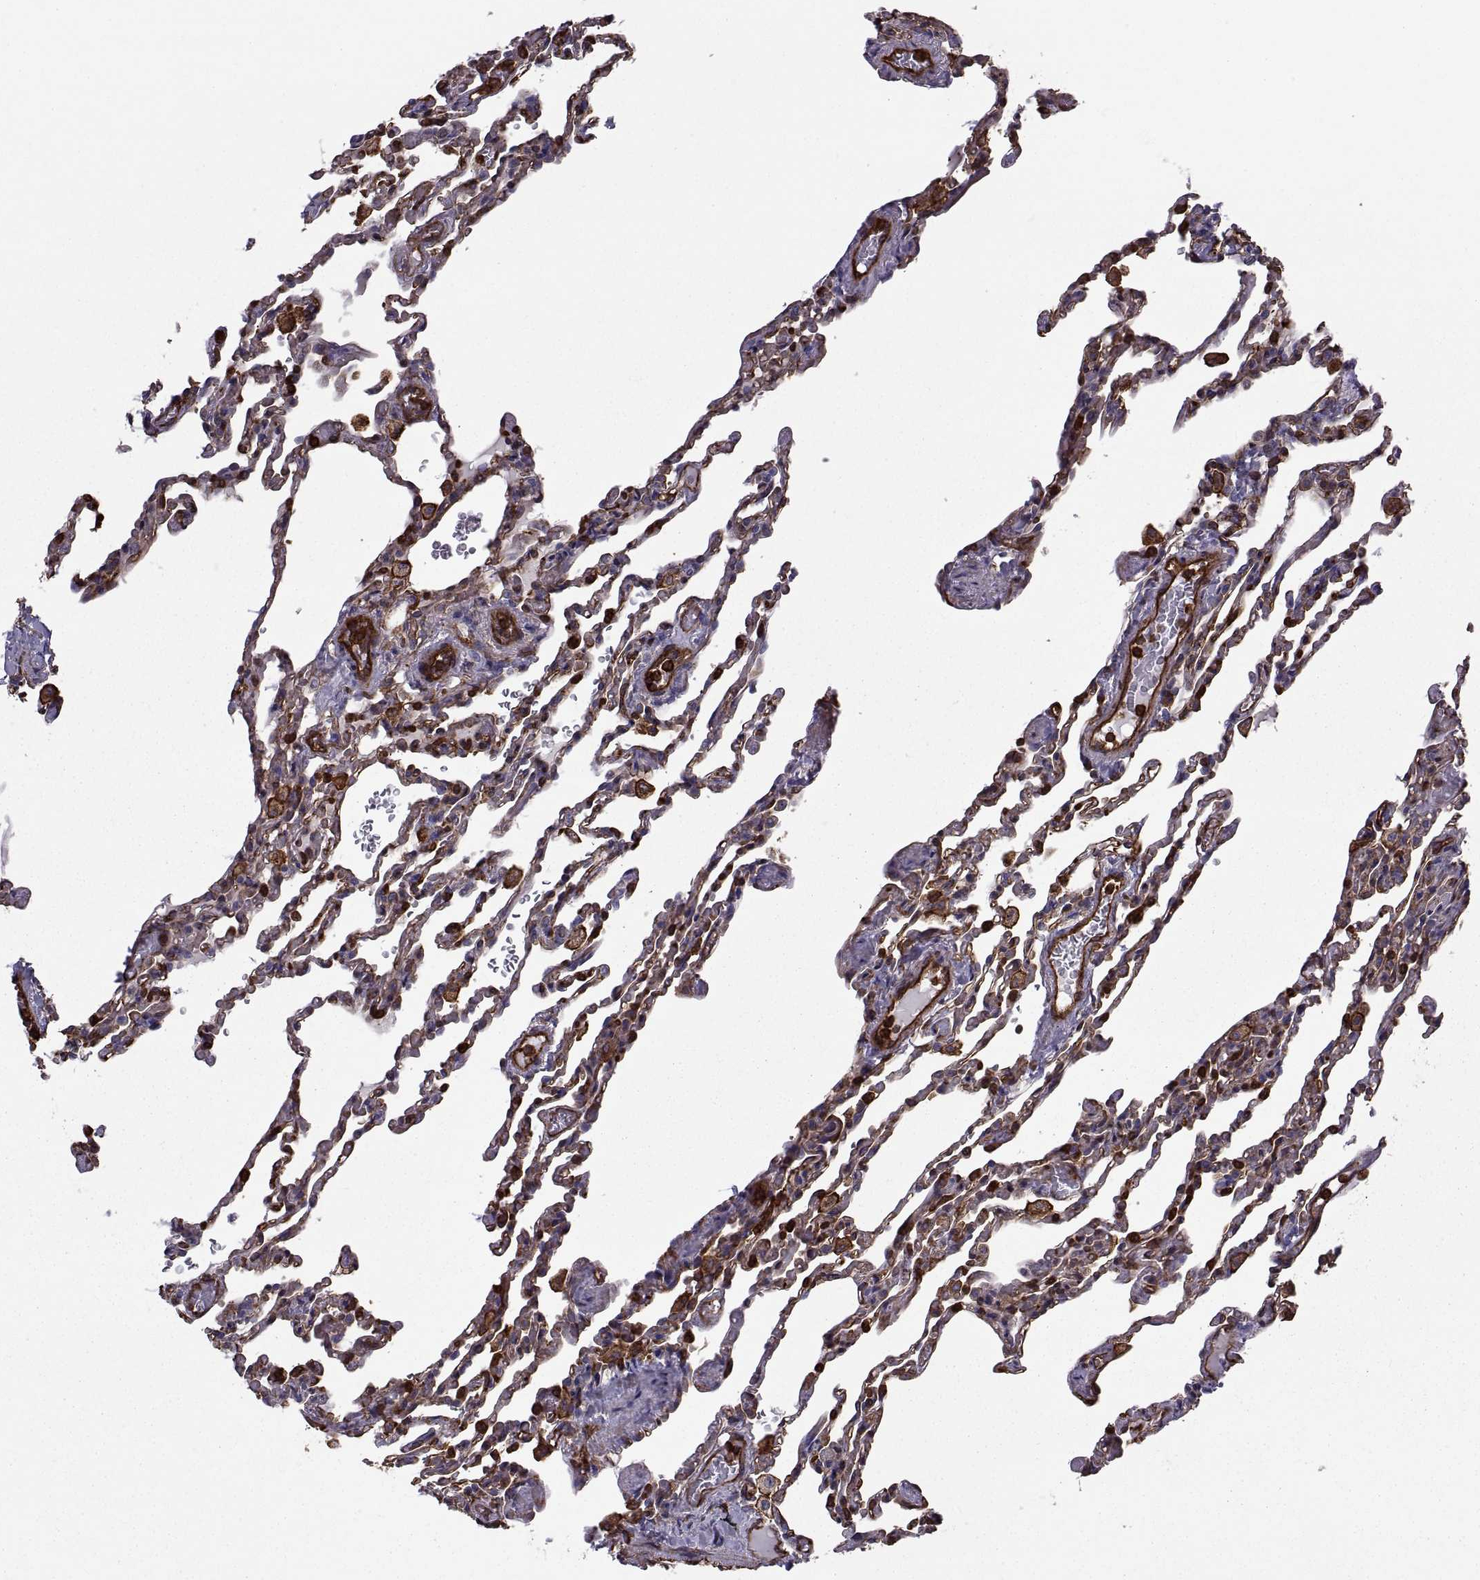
{"staining": {"intensity": "strong", "quantity": ">75%", "location": "cytoplasmic/membranous"}, "tissue": "lung", "cell_type": "Alveolar cells", "image_type": "normal", "snomed": [{"axis": "morphology", "description": "Normal tissue, NOS"}, {"axis": "topography", "description": "Lung"}], "caption": "Immunohistochemical staining of normal human lung shows >75% levels of strong cytoplasmic/membranous protein staining in approximately >75% of alveolar cells.", "gene": "MYH9", "patient": {"sex": "female", "age": 43}}